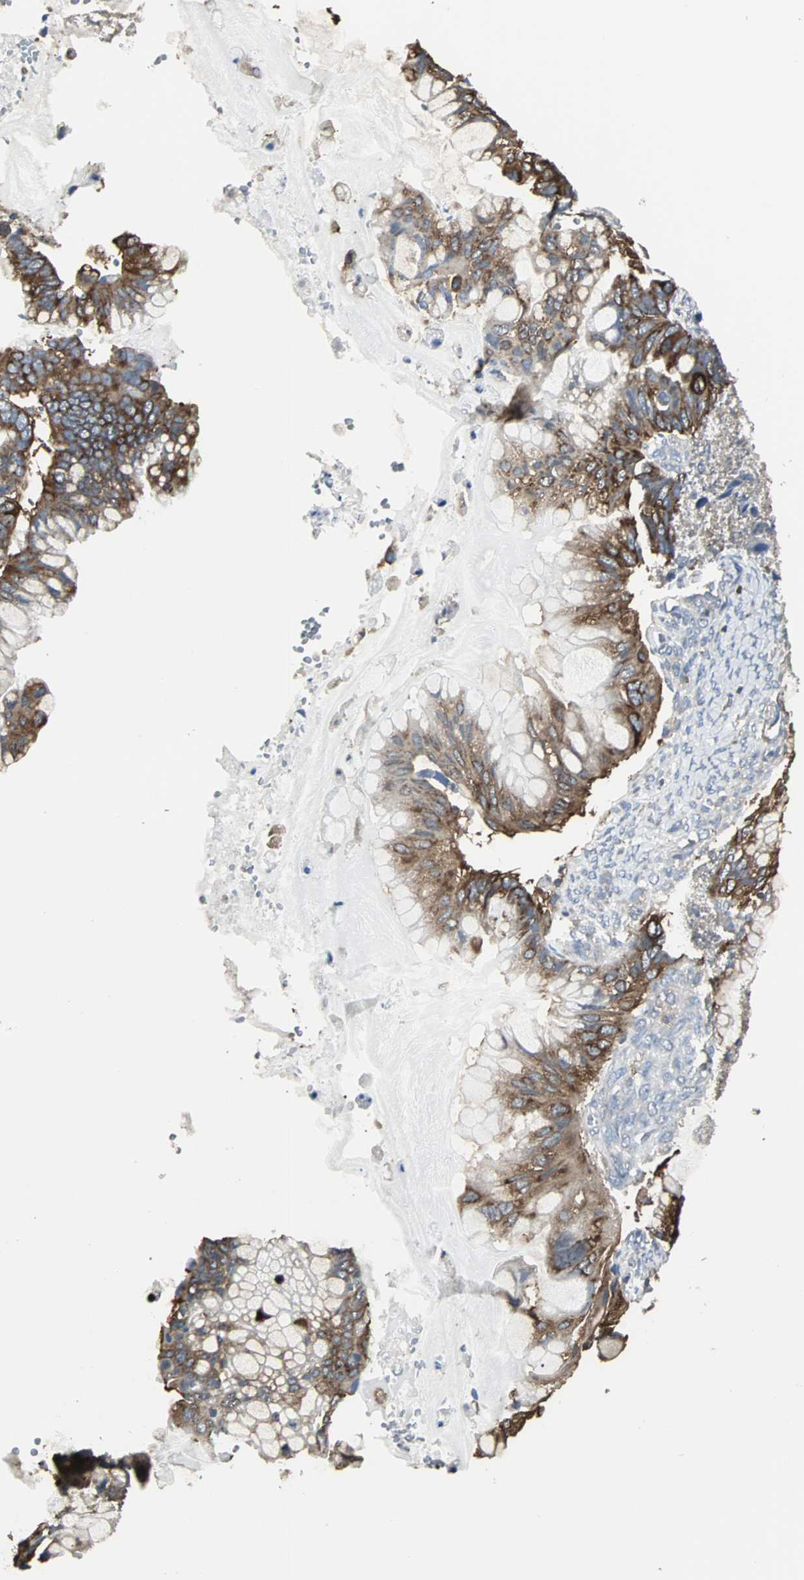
{"staining": {"intensity": "strong", "quantity": ">75%", "location": "cytoplasmic/membranous"}, "tissue": "ovarian cancer", "cell_type": "Tumor cells", "image_type": "cancer", "snomed": [{"axis": "morphology", "description": "Cystadenocarcinoma, mucinous, NOS"}, {"axis": "topography", "description": "Ovary"}], "caption": "Strong cytoplasmic/membranous positivity for a protein is appreciated in about >75% of tumor cells of ovarian cancer using immunohistochemistry.", "gene": "LRRFIP1", "patient": {"sex": "female", "age": 36}}